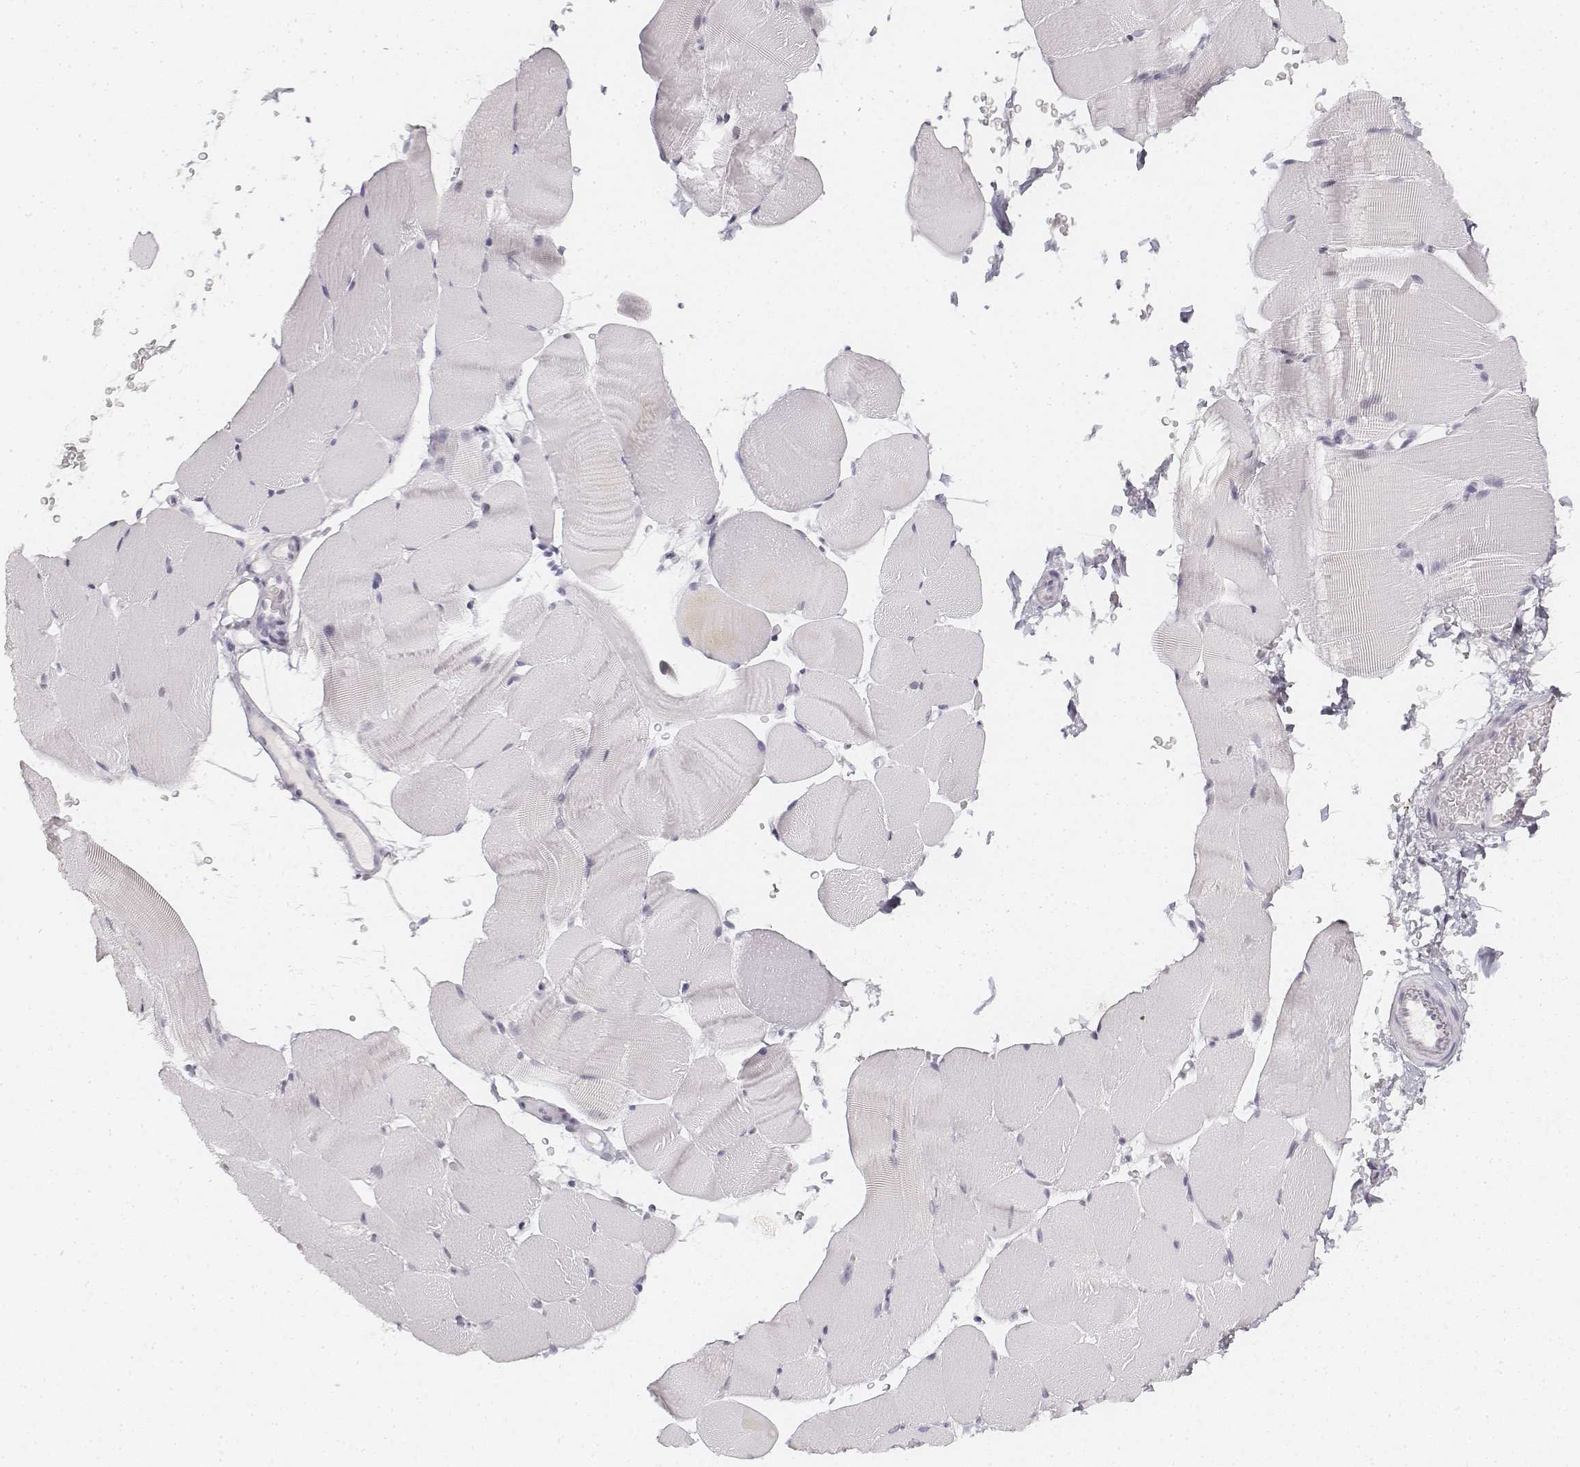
{"staining": {"intensity": "negative", "quantity": "none", "location": "none"}, "tissue": "skeletal muscle", "cell_type": "Myocytes", "image_type": "normal", "snomed": [{"axis": "morphology", "description": "Normal tissue, NOS"}, {"axis": "topography", "description": "Skeletal muscle"}], "caption": "Immunohistochemistry of benign human skeletal muscle exhibits no staining in myocytes. Nuclei are stained in blue.", "gene": "KRTAP2", "patient": {"sex": "female", "age": 37}}